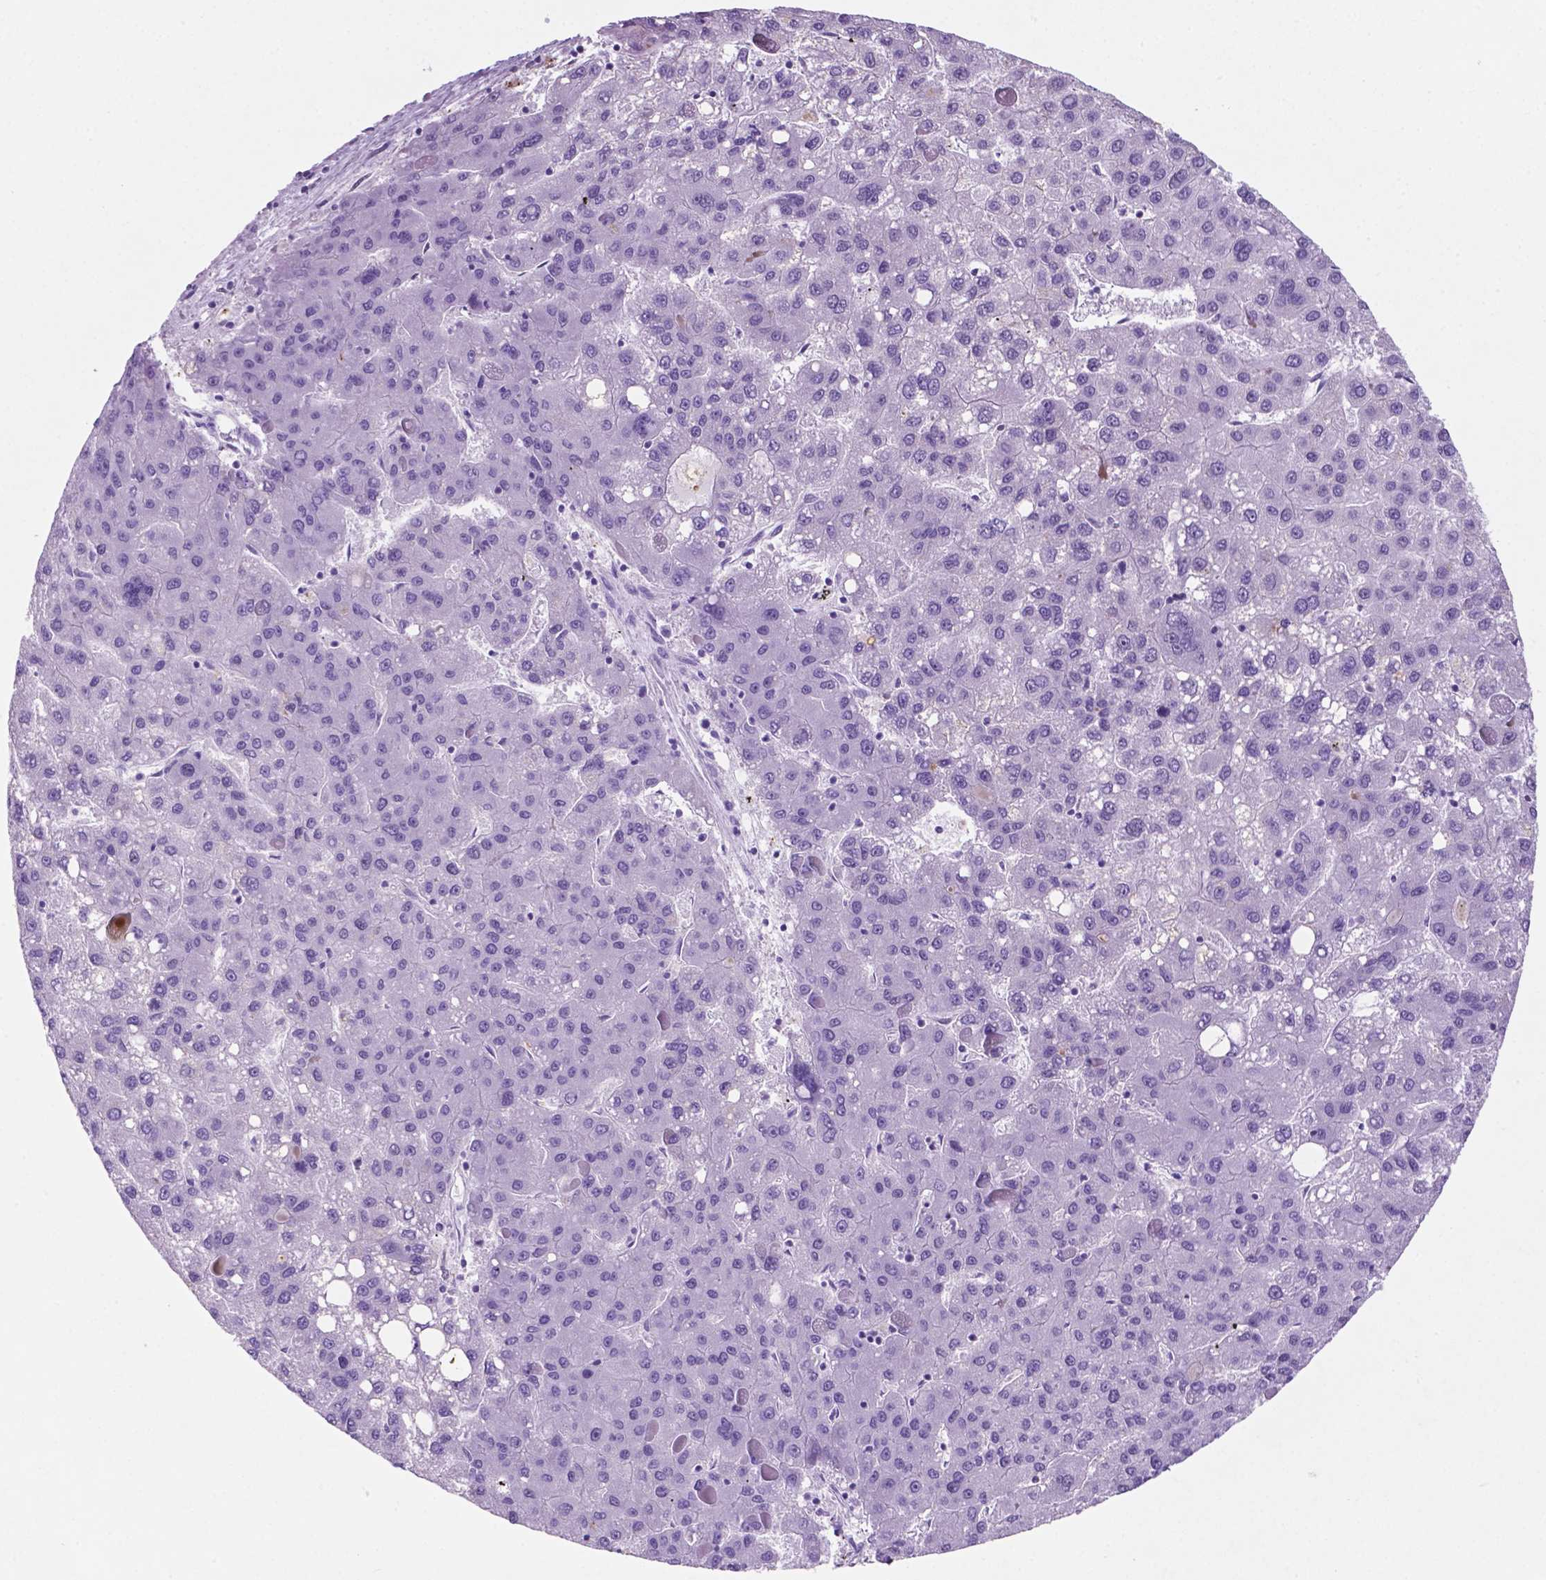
{"staining": {"intensity": "negative", "quantity": "none", "location": "none"}, "tissue": "liver cancer", "cell_type": "Tumor cells", "image_type": "cancer", "snomed": [{"axis": "morphology", "description": "Carcinoma, Hepatocellular, NOS"}, {"axis": "topography", "description": "Liver"}], "caption": "Human hepatocellular carcinoma (liver) stained for a protein using IHC demonstrates no expression in tumor cells.", "gene": "C18orf21", "patient": {"sex": "female", "age": 82}}